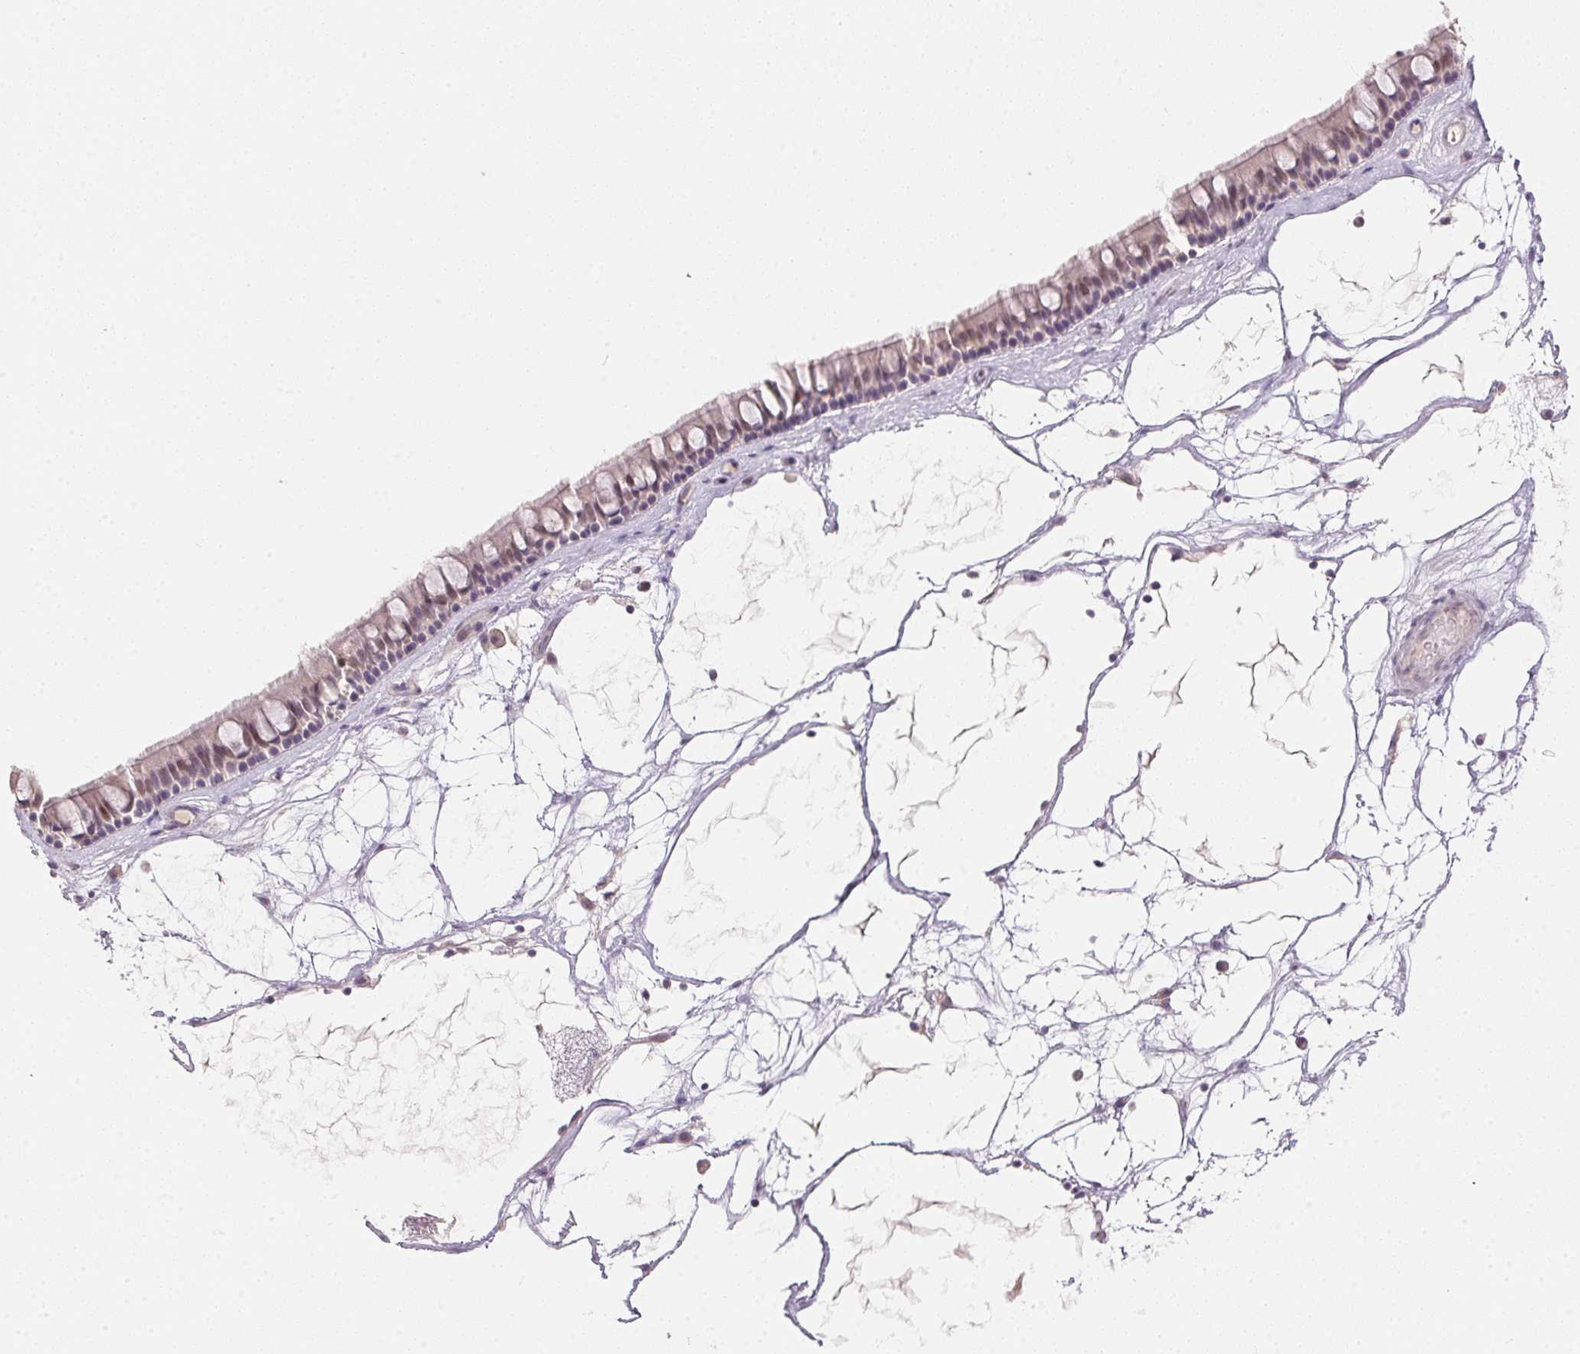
{"staining": {"intensity": "weak", "quantity": "<25%", "location": "nuclear"}, "tissue": "nasopharynx", "cell_type": "Respiratory epithelial cells", "image_type": "normal", "snomed": [{"axis": "morphology", "description": "Normal tissue, NOS"}, {"axis": "topography", "description": "Nasopharynx"}], "caption": "DAB immunohistochemical staining of unremarkable nasopharynx displays no significant expression in respiratory epithelial cells. The staining was performed using DAB (3,3'-diaminobenzidine) to visualize the protein expression in brown, while the nuclei were stained in blue with hematoxylin (Magnification: 20x).", "gene": "POLR3G", "patient": {"sex": "male", "age": 68}}